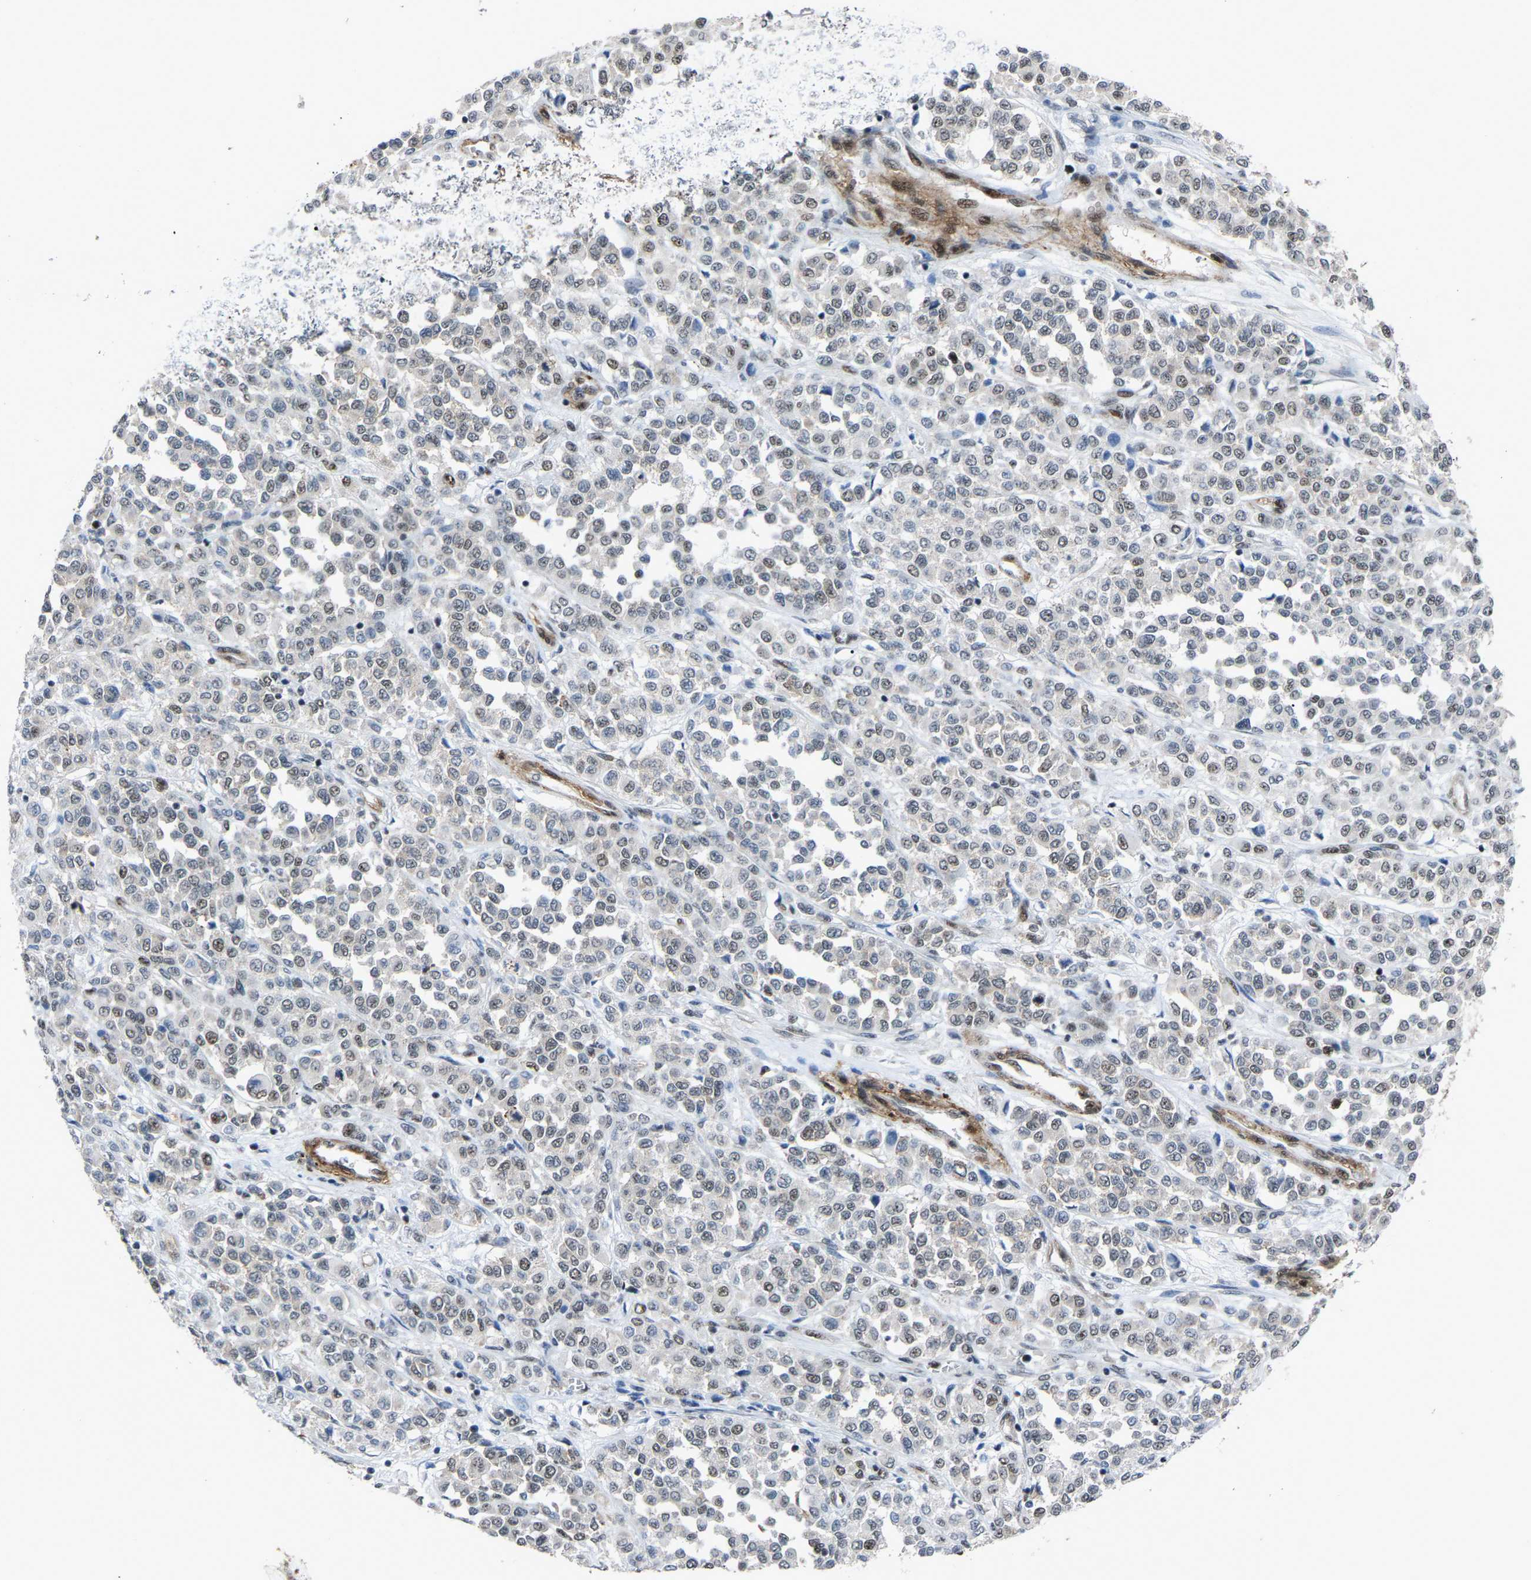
{"staining": {"intensity": "weak", "quantity": "25%-75%", "location": "nuclear"}, "tissue": "melanoma", "cell_type": "Tumor cells", "image_type": "cancer", "snomed": [{"axis": "morphology", "description": "Malignant melanoma, Metastatic site"}, {"axis": "topography", "description": "Pancreas"}], "caption": "Weak nuclear protein staining is seen in about 25%-75% of tumor cells in melanoma.", "gene": "DDX5", "patient": {"sex": "female", "age": 30}}